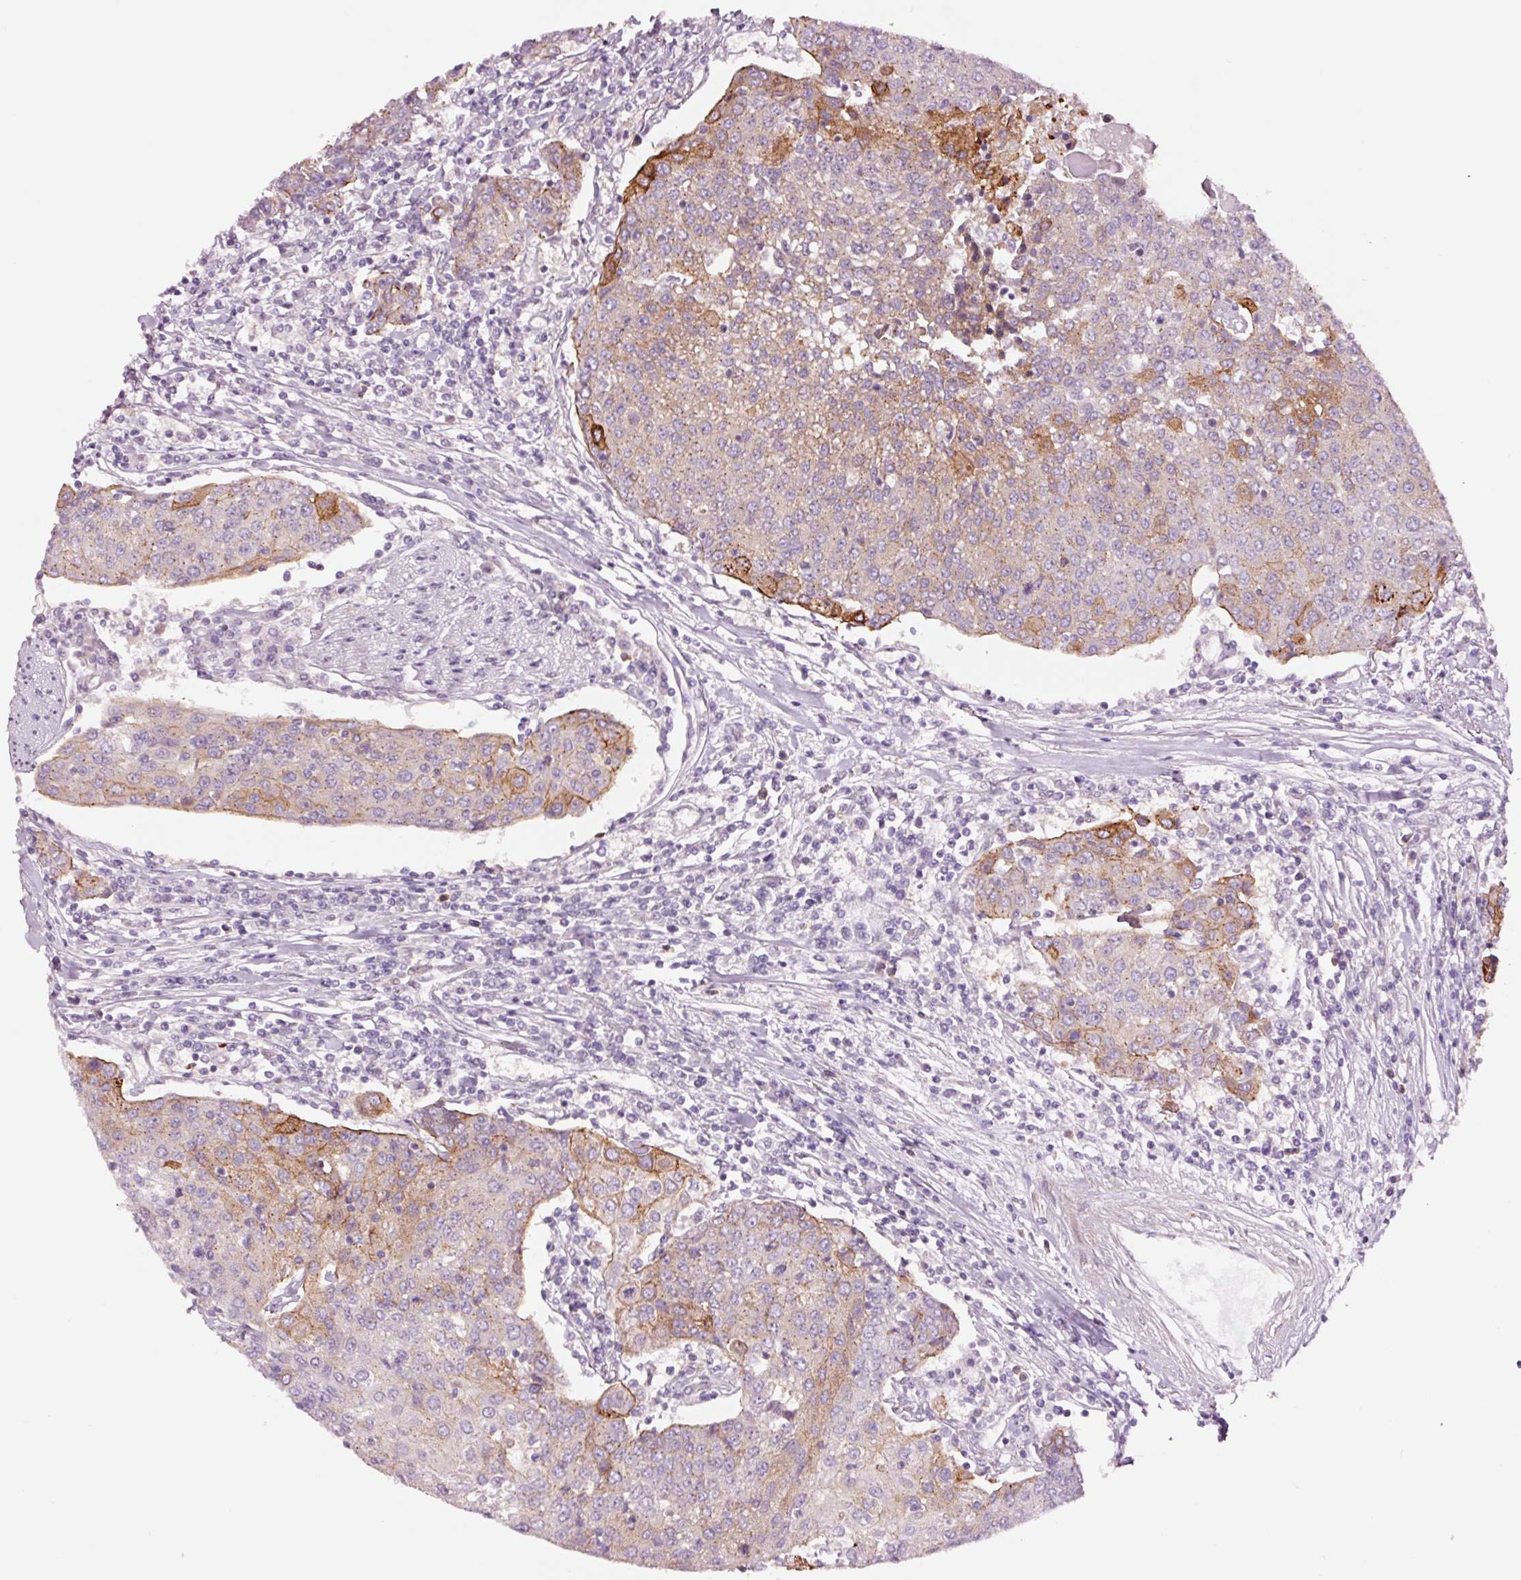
{"staining": {"intensity": "moderate", "quantity": "<25%", "location": "cytoplasmic/membranous"}, "tissue": "urothelial cancer", "cell_type": "Tumor cells", "image_type": "cancer", "snomed": [{"axis": "morphology", "description": "Urothelial carcinoma, High grade"}, {"axis": "topography", "description": "Urinary bladder"}], "caption": "IHC (DAB (3,3'-diaminobenzidine)) staining of urothelial carcinoma (high-grade) reveals moderate cytoplasmic/membranous protein expression in approximately <25% of tumor cells.", "gene": "DAPP1", "patient": {"sex": "female", "age": 85}}